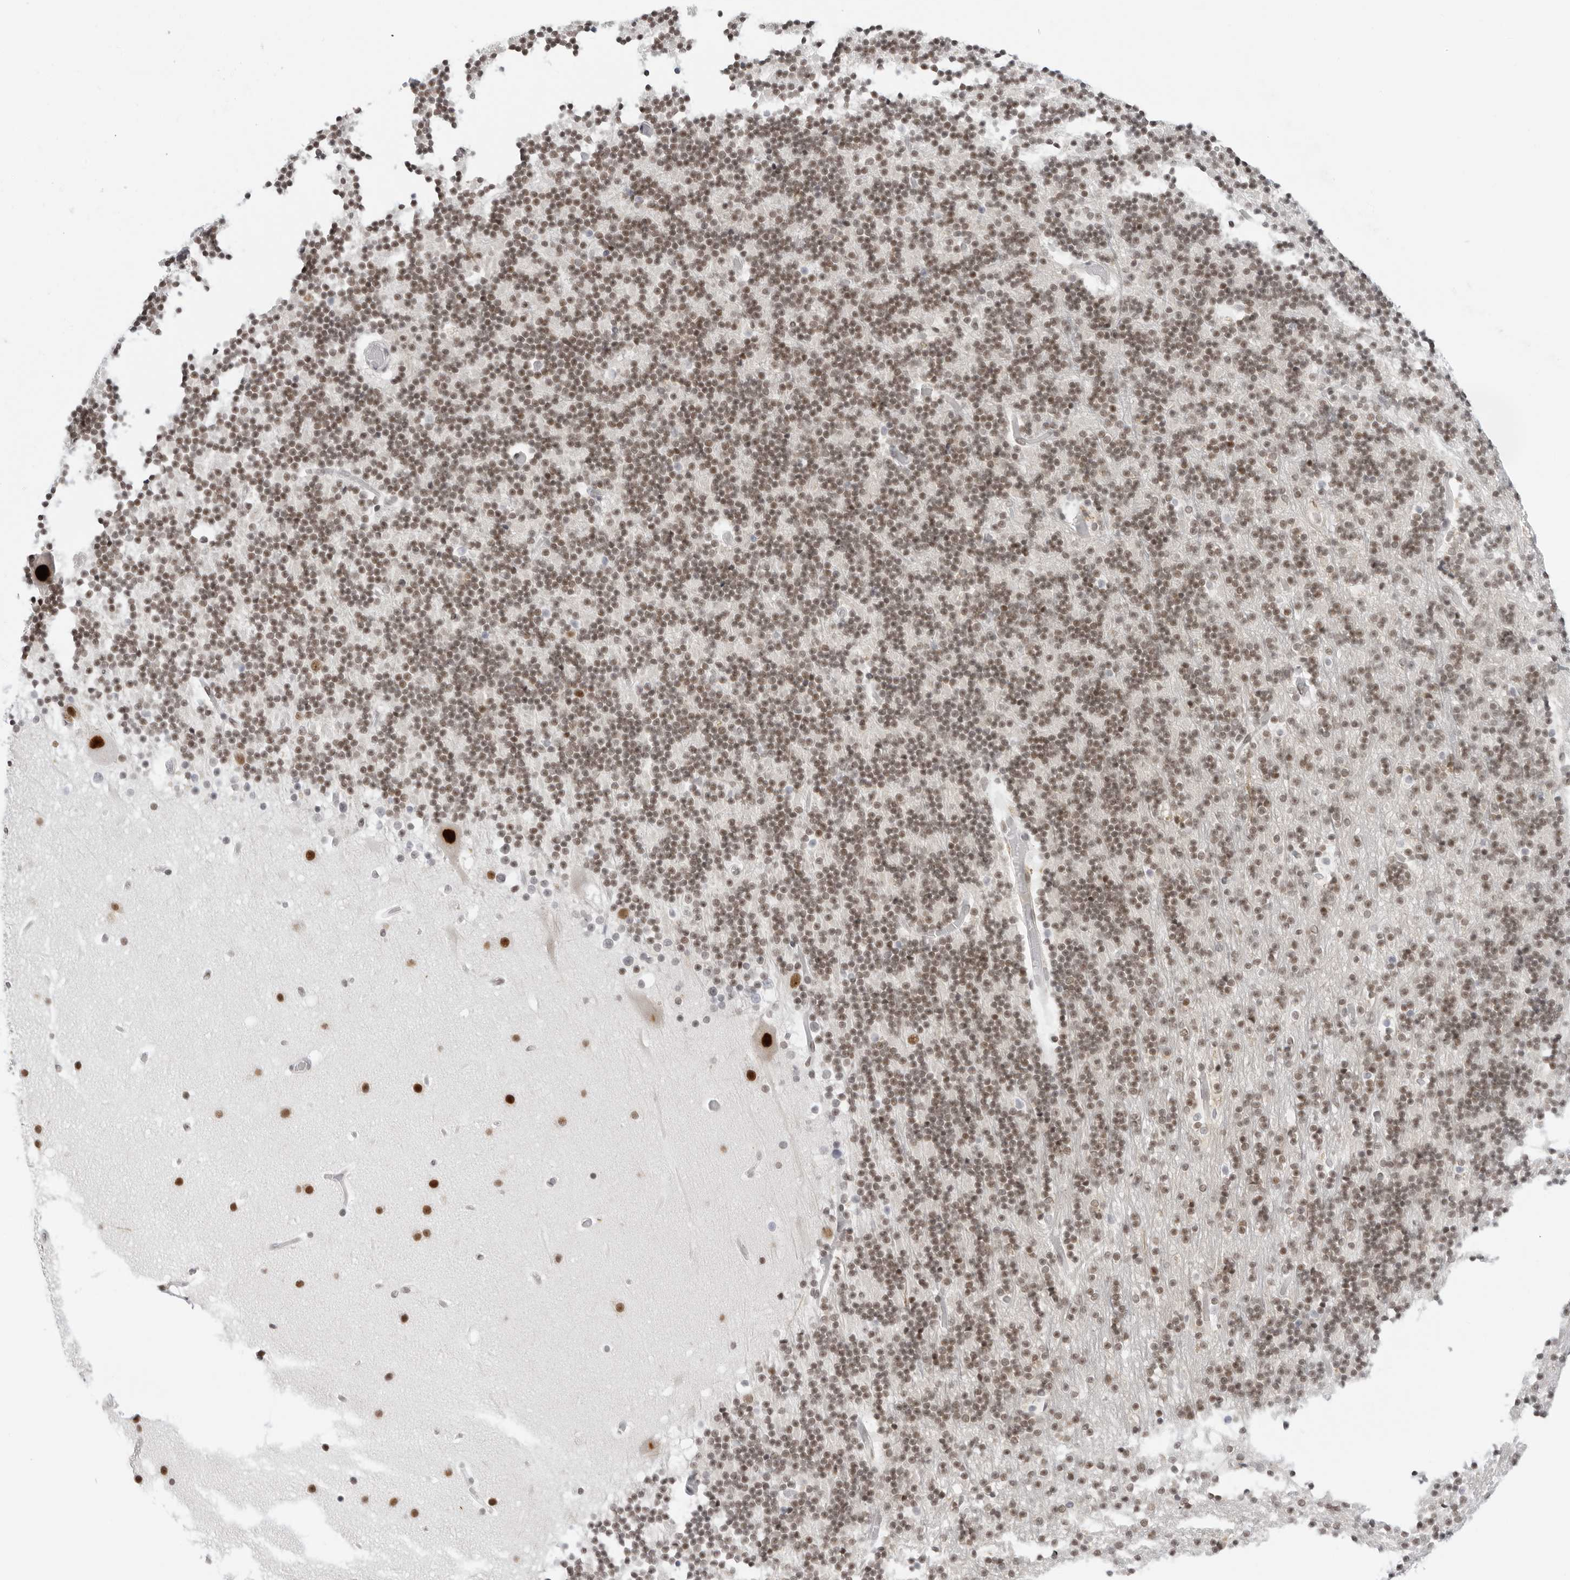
{"staining": {"intensity": "weak", "quantity": ">75%", "location": "nuclear"}, "tissue": "cerebellum", "cell_type": "Cells in granular layer", "image_type": "normal", "snomed": [{"axis": "morphology", "description": "Normal tissue, NOS"}, {"axis": "topography", "description": "Cerebellum"}], "caption": "A high-resolution image shows immunohistochemistry staining of normal cerebellum, which displays weak nuclear staining in about >75% of cells in granular layer. (IHC, brightfield microscopy, high magnification).", "gene": "FOXK2", "patient": {"sex": "male", "age": 57}}